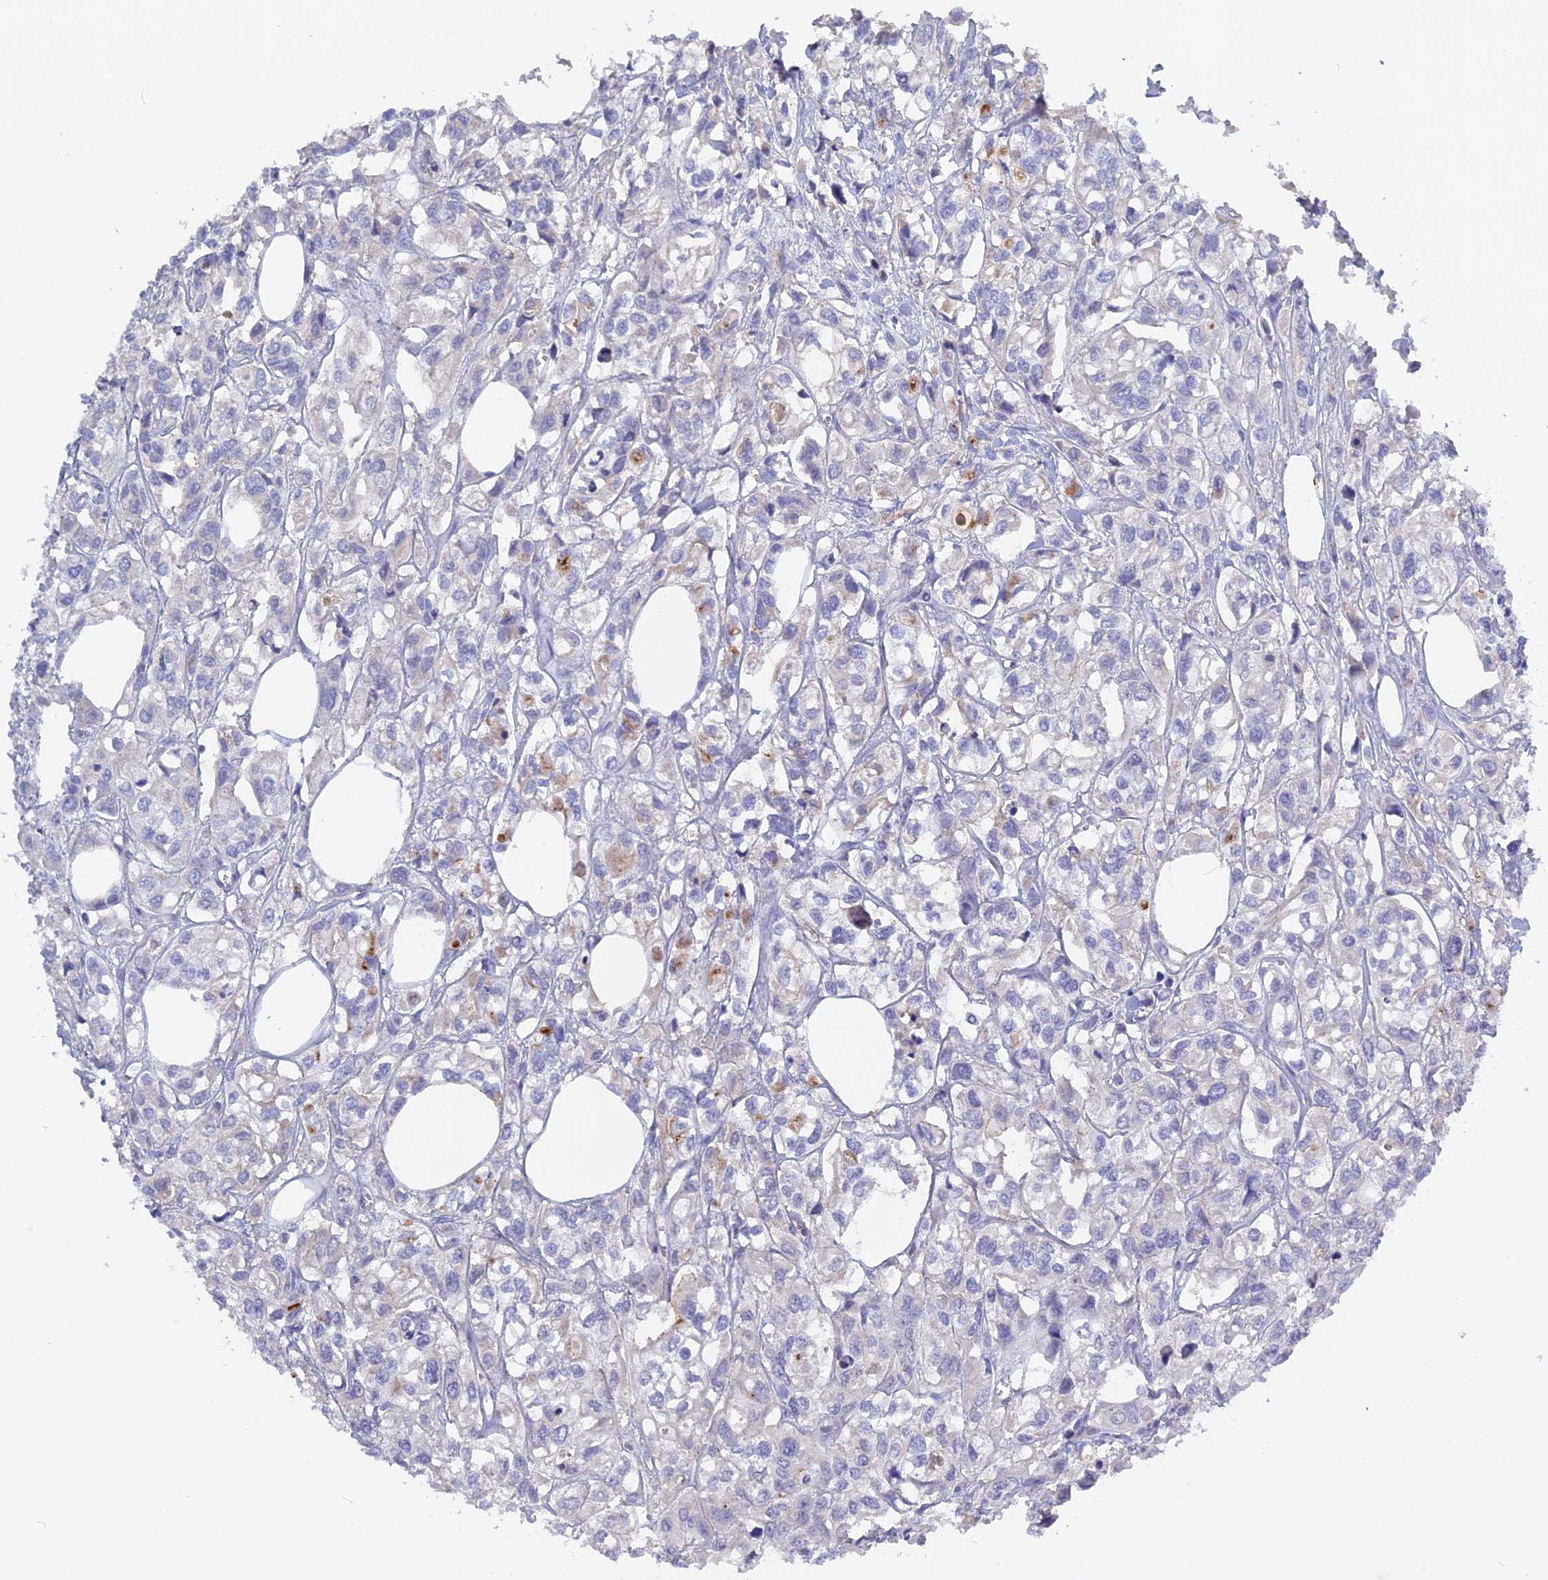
{"staining": {"intensity": "negative", "quantity": "none", "location": "none"}, "tissue": "urothelial cancer", "cell_type": "Tumor cells", "image_type": "cancer", "snomed": [{"axis": "morphology", "description": "Urothelial carcinoma, High grade"}, {"axis": "topography", "description": "Urinary bladder"}], "caption": "High power microscopy histopathology image of an immunohistochemistry (IHC) histopathology image of urothelial cancer, revealing no significant expression in tumor cells. Nuclei are stained in blue.", "gene": "ADGRA1", "patient": {"sex": "male", "age": 67}}